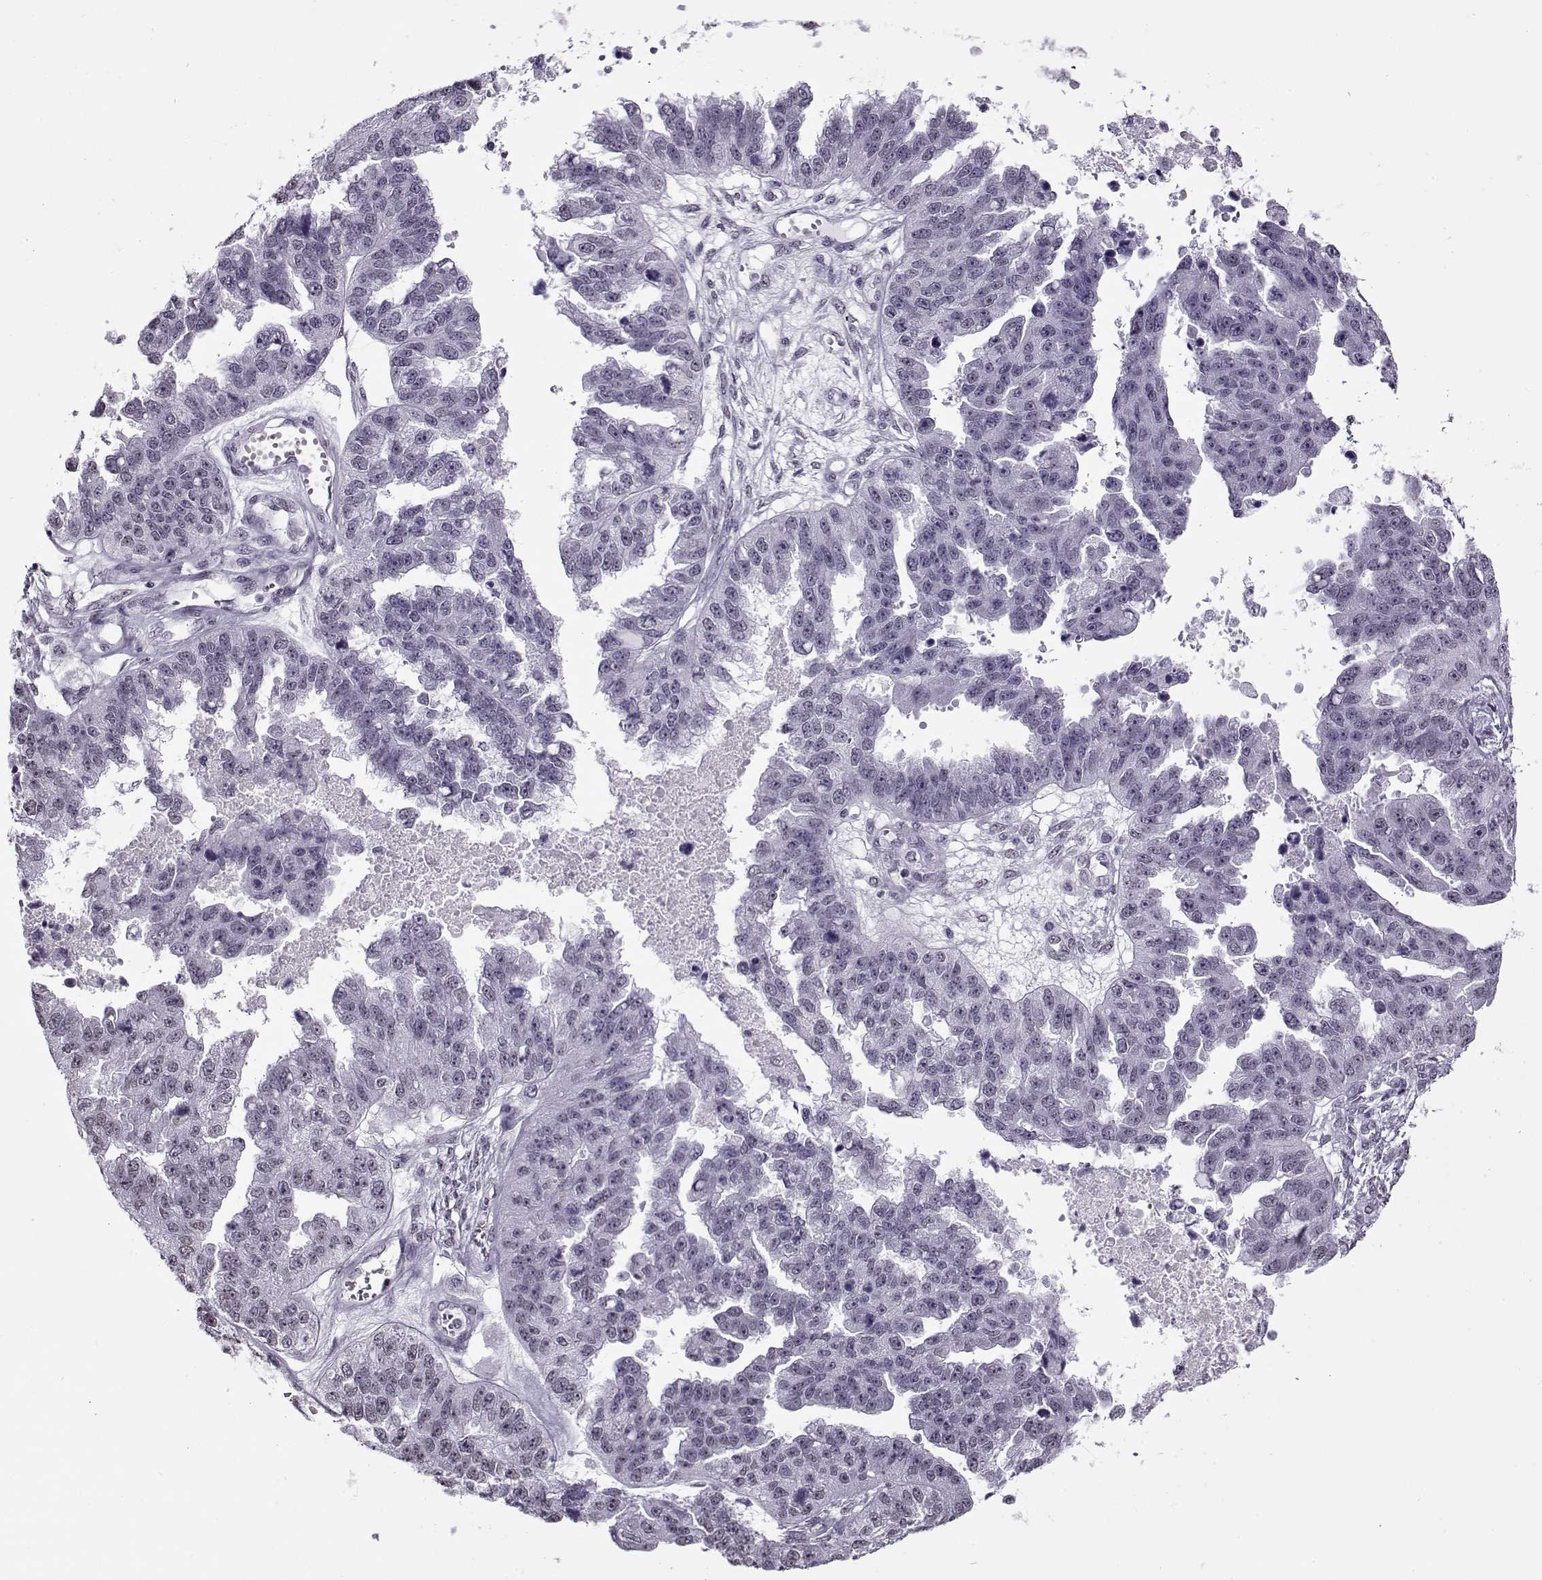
{"staining": {"intensity": "negative", "quantity": "none", "location": "none"}, "tissue": "ovarian cancer", "cell_type": "Tumor cells", "image_type": "cancer", "snomed": [{"axis": "morphology", "description": "Cystadenocarcinoma, serous, NOS"}, {"axis": "topography", "description": "Ovary"}], "caption": "IHC micrograph of neoplastic tissue: ovarian cancer stained with DAB exhibits no significant protein expression in tumor cells.", "gene": "PRMT8", "patient": {"sex": "female", "age": 58}}